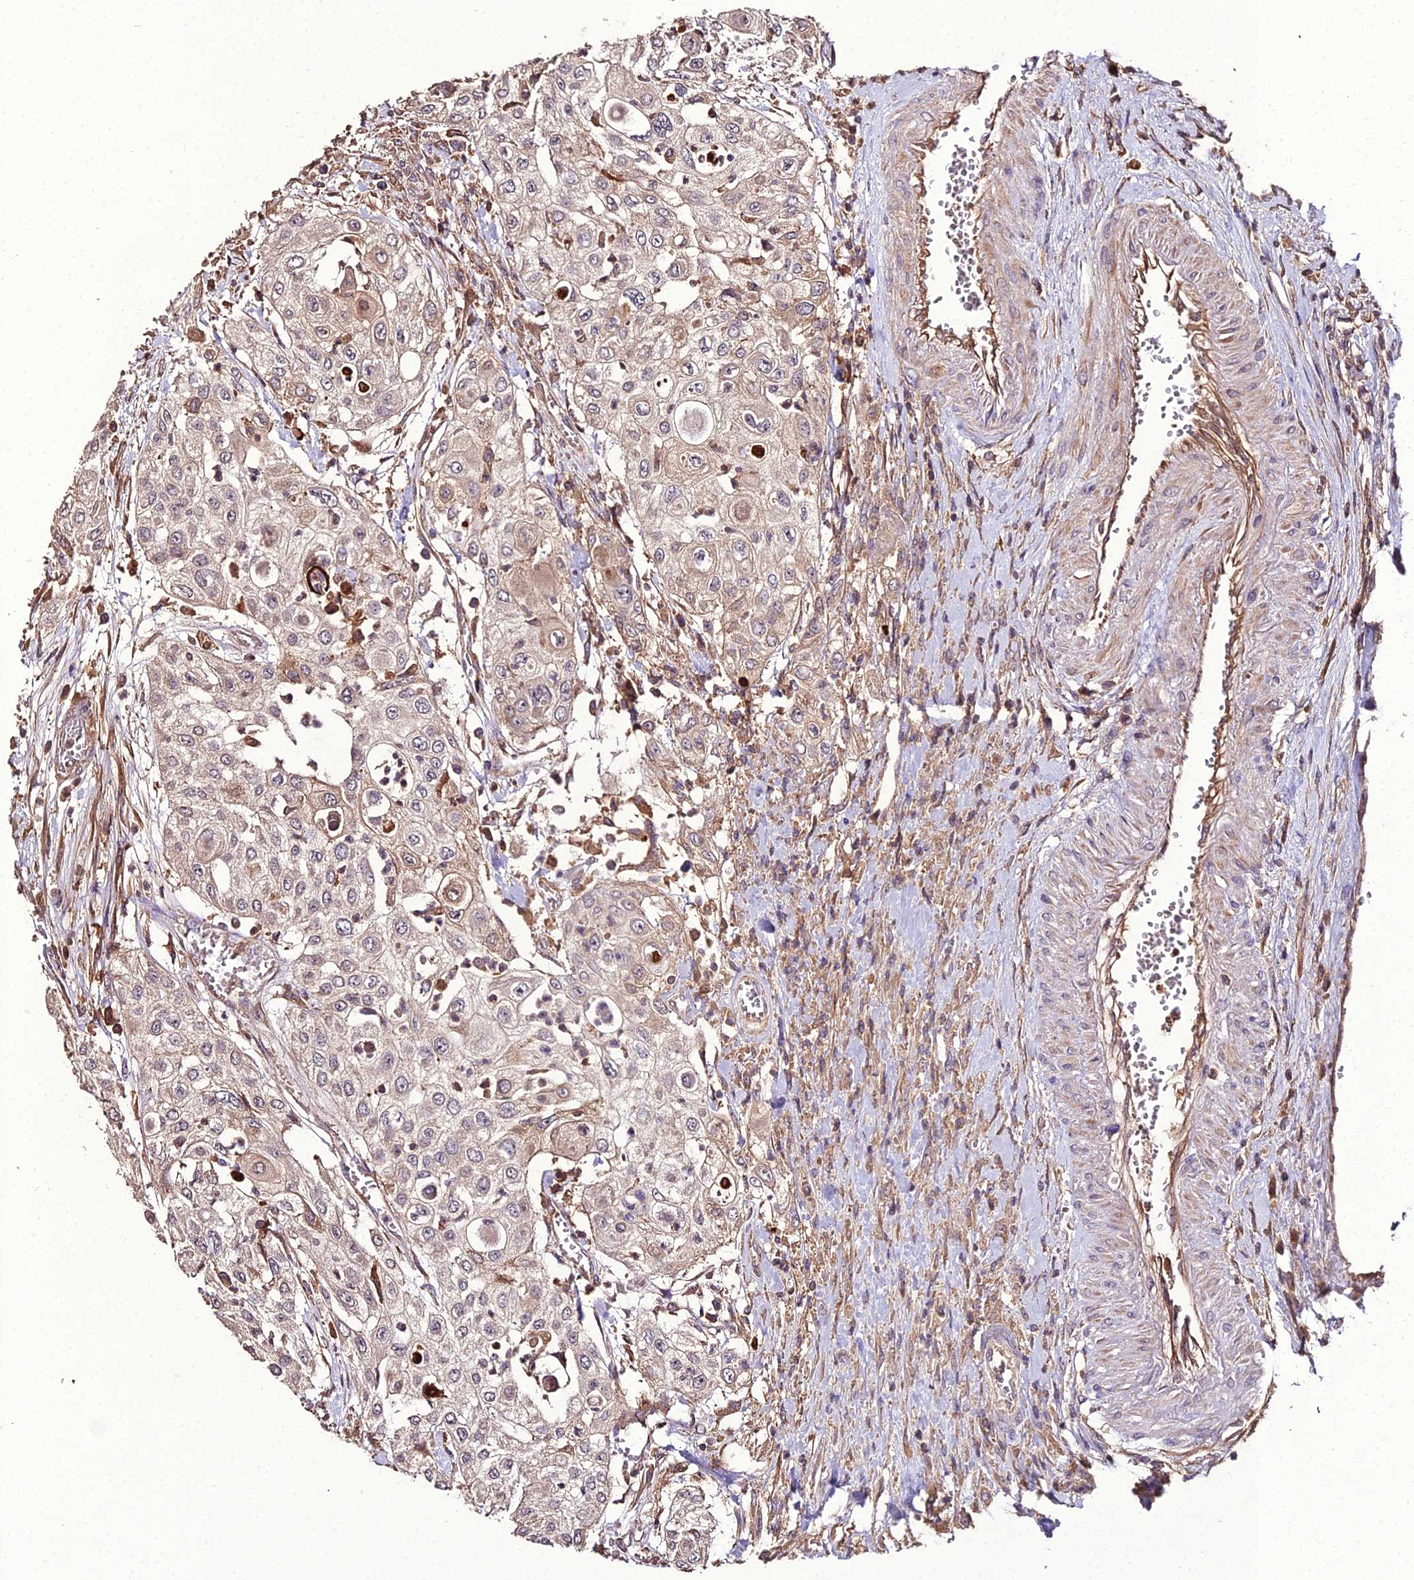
{"staining": {"intensity": "weak", "quantity": "<25%", "location": "cytoplasmic/membranous"}, "tissue": "urothelial cancer", "cell_type": "Tumor cells", "image_type": "cancer", "snomed": [{"axis": "morphology", "description": "Urothelial carcinoma, High grade"}, {"axis": "topography", "description": "Urinary bladder"}], "caption": "This is a micrograph of immunohistochemistry (IHC) staining of high-grade urothelial carcinoma, which shows no expression in tumor cells.", "gene": "KCTD16", "patient": {"sex": "female", "age": 79}}